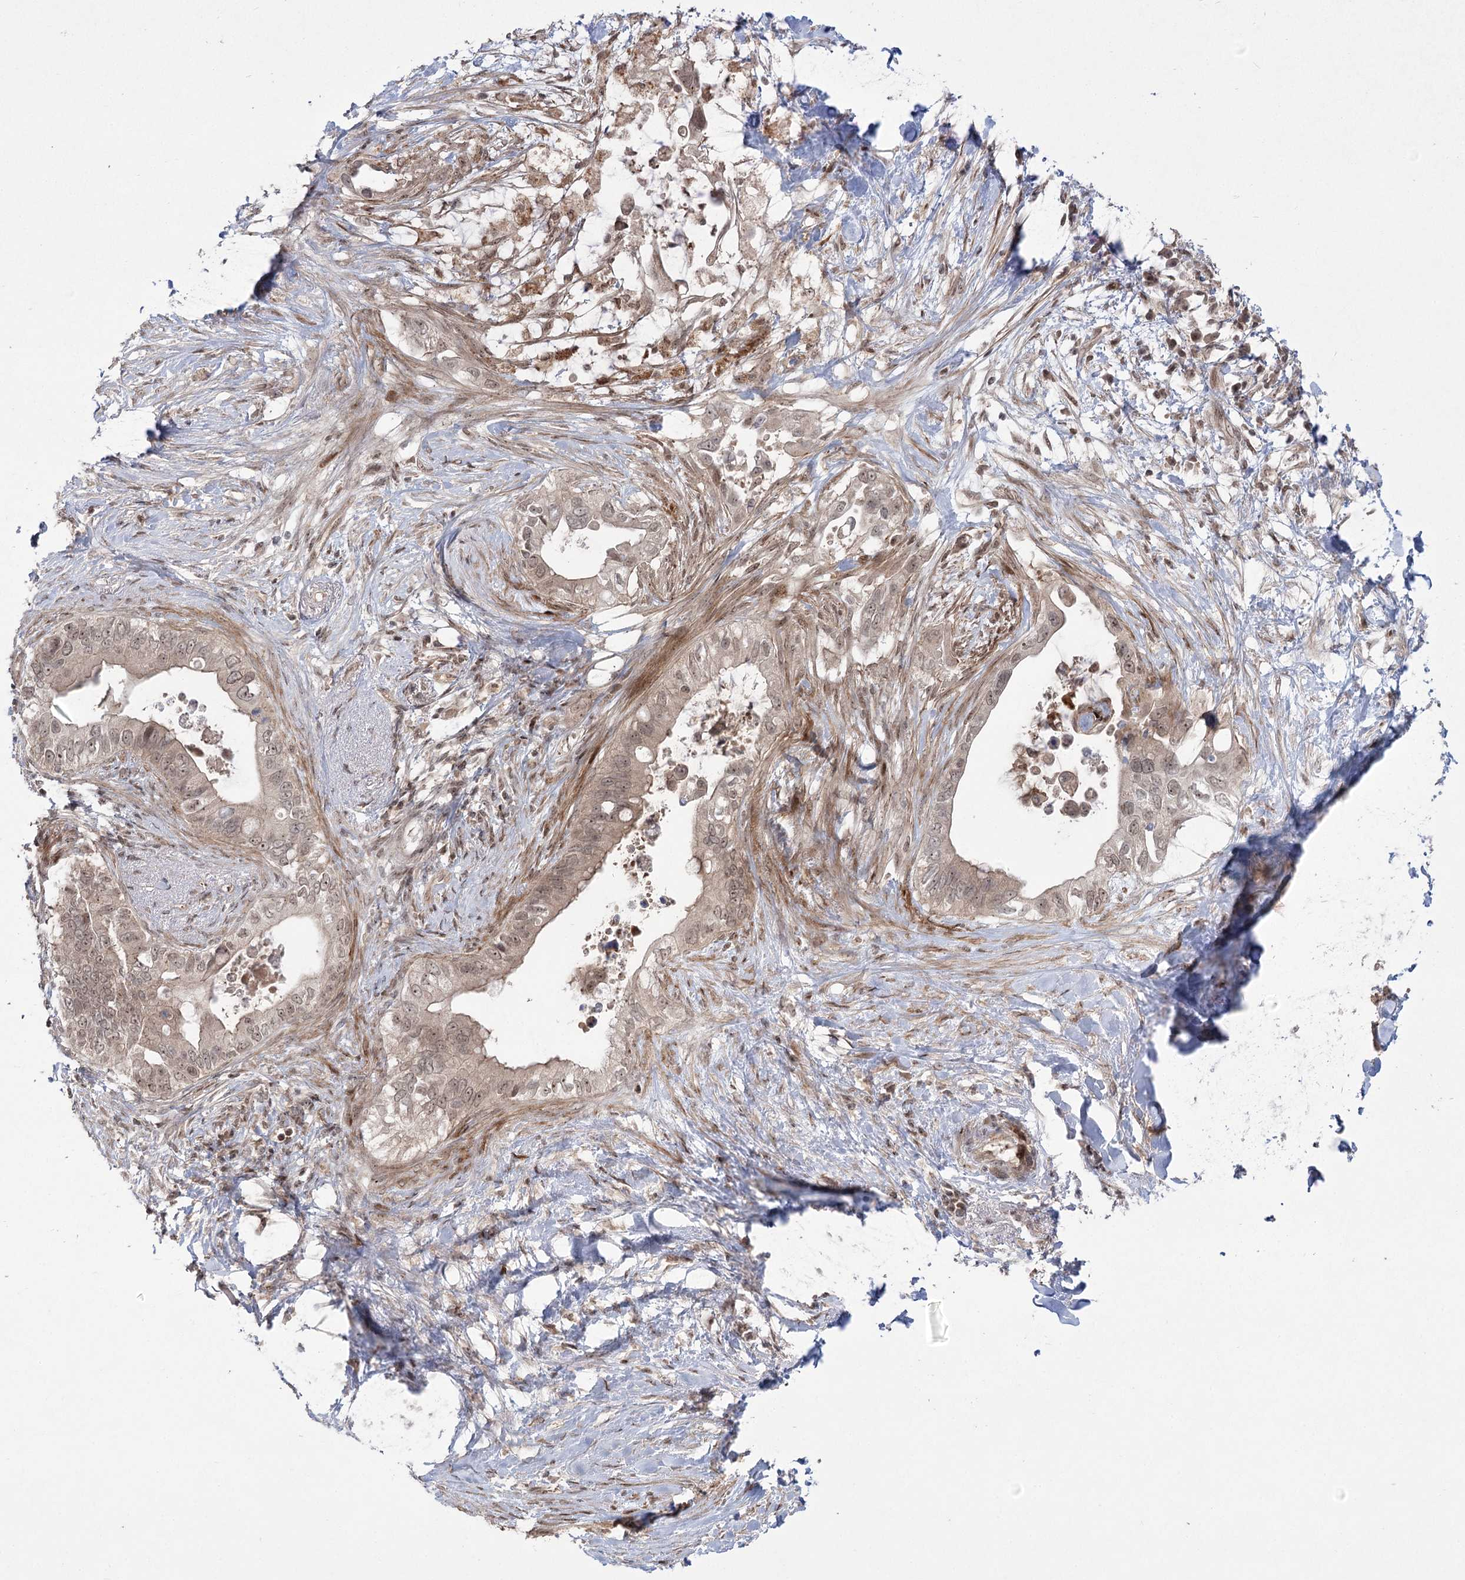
{"staining": {"intensity": "weak", "quantity": ">75%", "location": "cytoplasmic/membranous,nuclear"}, "tissue": "pancreatic cancer", "cell_type": "Tumor cells", "image_type": "cancer", "snomed": [{"axis": "morphology", "description": "Adenocarcinoma, NOS"}, {"axis": "topography", "description": "Pancreas"}], "caption": "Adenocarcinoma (pancreatic) stained for a protein (brown) demonstrates weak cytoplasmic/membranous and nuclear positive expression in about >75% of tumor cells.", "gene": "HELQ", "patient": {"sex": "female", "age": 56}}